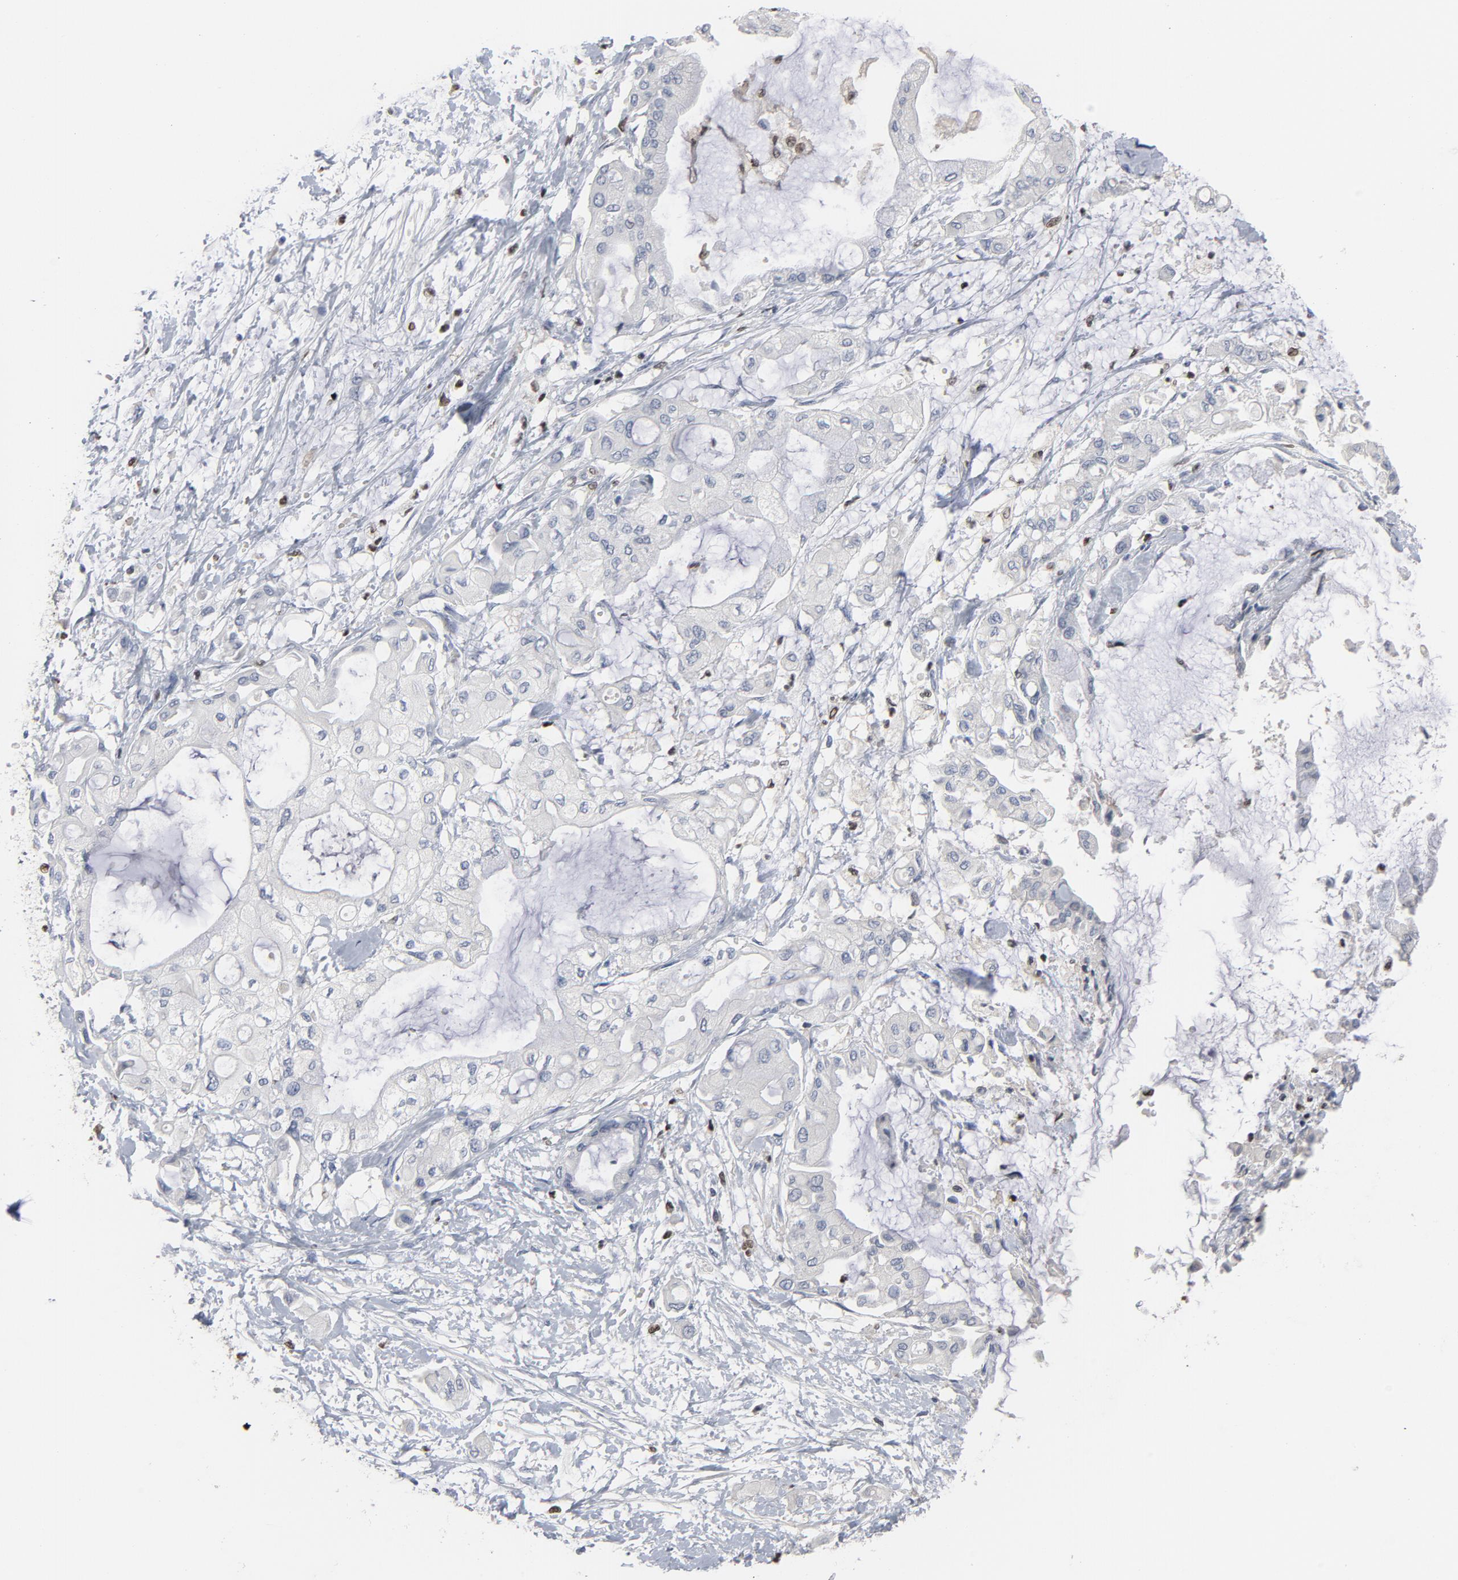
{"staining": {"intensity": "negative", "quantity": "none", "location": "none"}, "tissue": "pancreatic cancer", "cell_type": "Tumor cells", "image_type": "cancer", "snomed": [{"axis": "morphology", "description": "Adenocarcinoma, NOS"}, {"axis": "morphology", "description": "Adenocarcinoma, metastatic, NOS"}, {"axis": "topography", "description": "Lymph node"}, {"axis": "topography", "description": "Pancreas"}, {"axis": "topography", "description": "Duodenum"}], "caption": "Tumor cells show no significant expression in pancreatic cancer. The staining was performed using DAB (3,3'-diaminobenzidine) to visualize the protein expression in brown, while the nuclei were stained in blue with hematoxylin (Magnification: 20x).", "gene": "SPI1", "patient": {"sex": "female", "age": 64}}